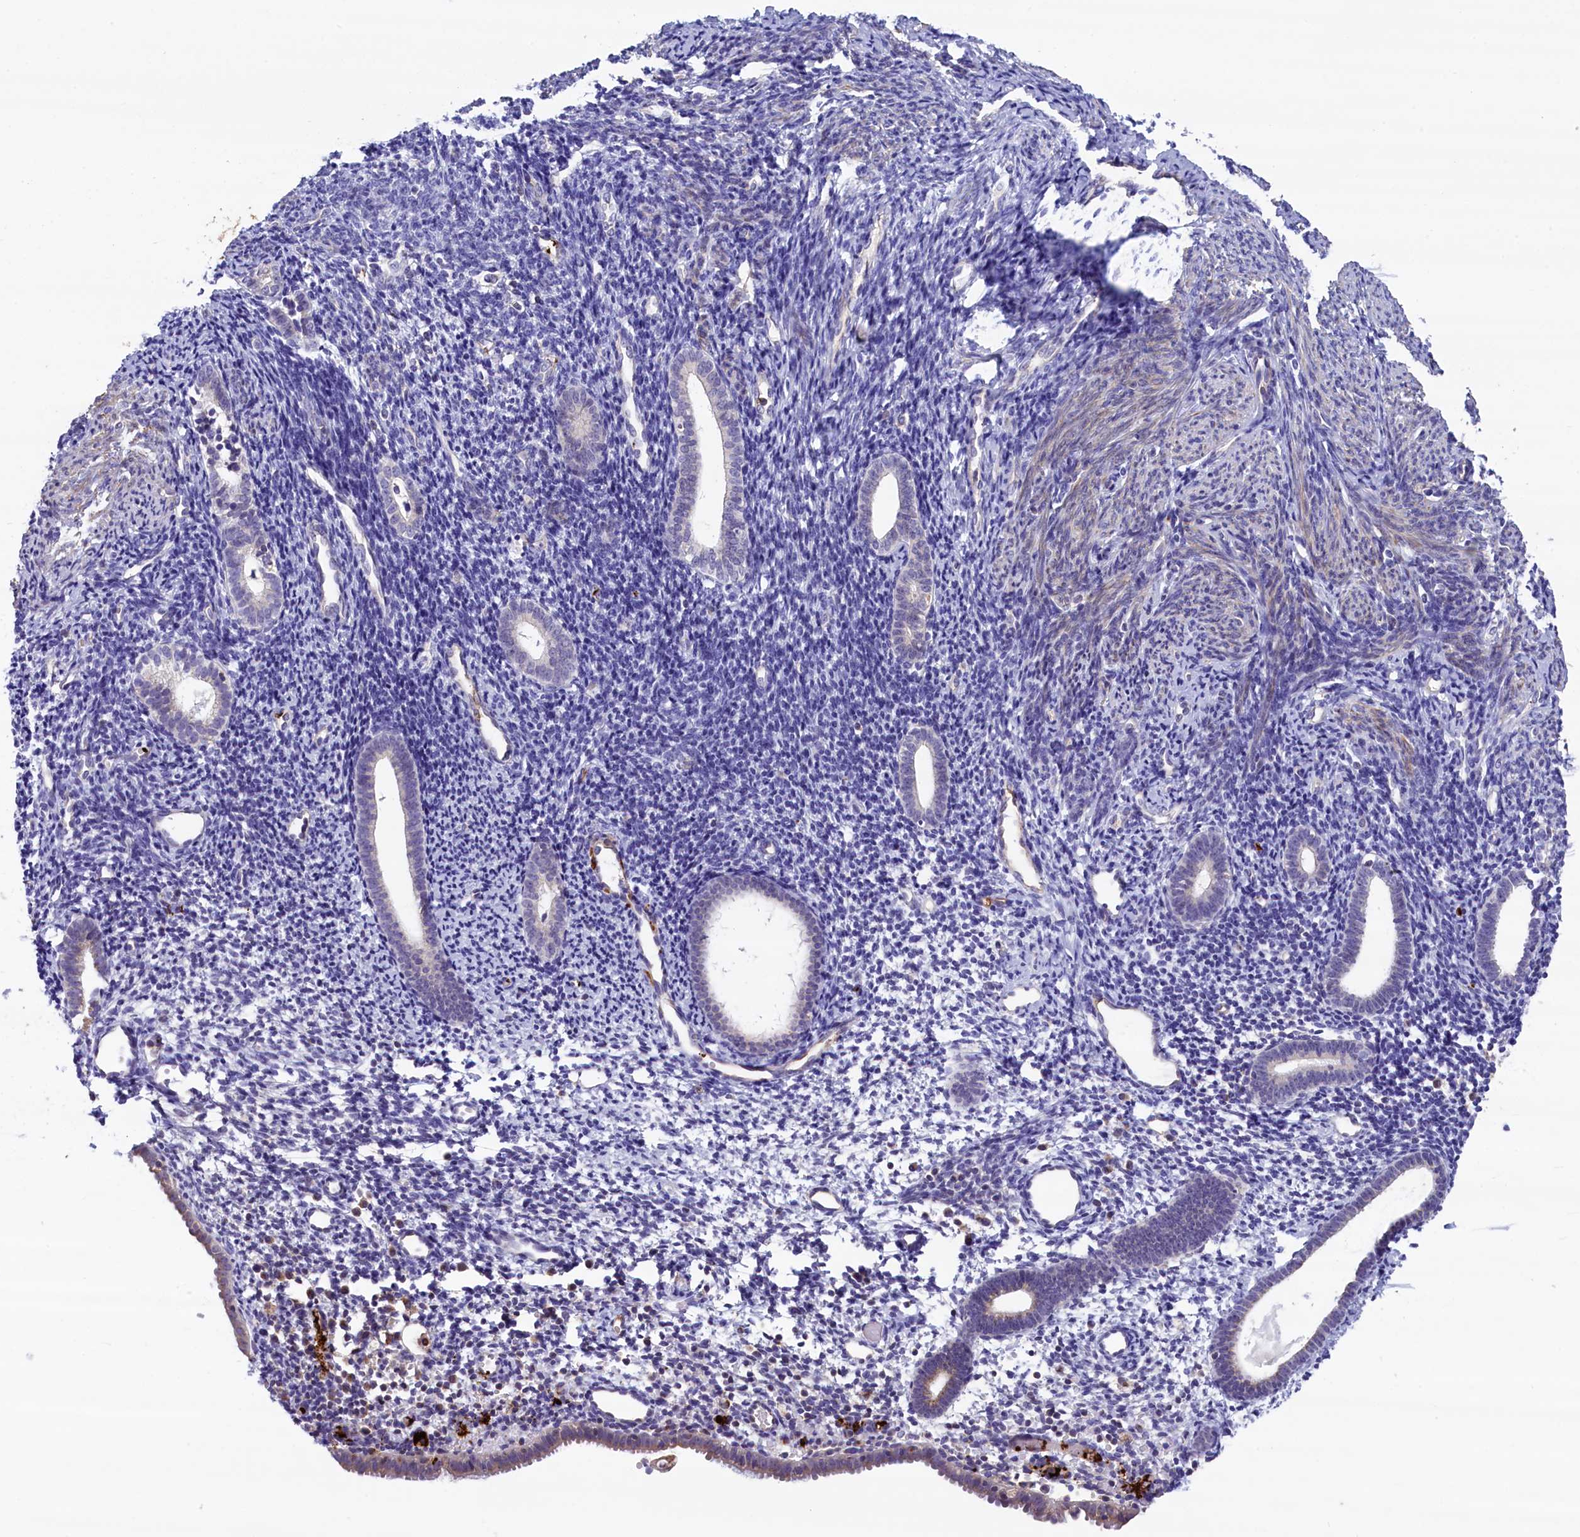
{"staining": {"intensity": "negative", "quantity": "none", "location": "none"}, "tissue": "endometrium", "cell_type": "Cells in endometrial stroma", "image_type": "normal", "snomed": [{"axis": "morphology", "description": "Normal tissue, NOS"}, {"axis": "topography", "description": "Endometrium"}], "caption": "DAB immunohistochemical staining of benign endometrium reveals no significant staining in cells in endometrial stroma.", "gene": "HEATR3", "patient": {"sex": "female", "age": 56}}